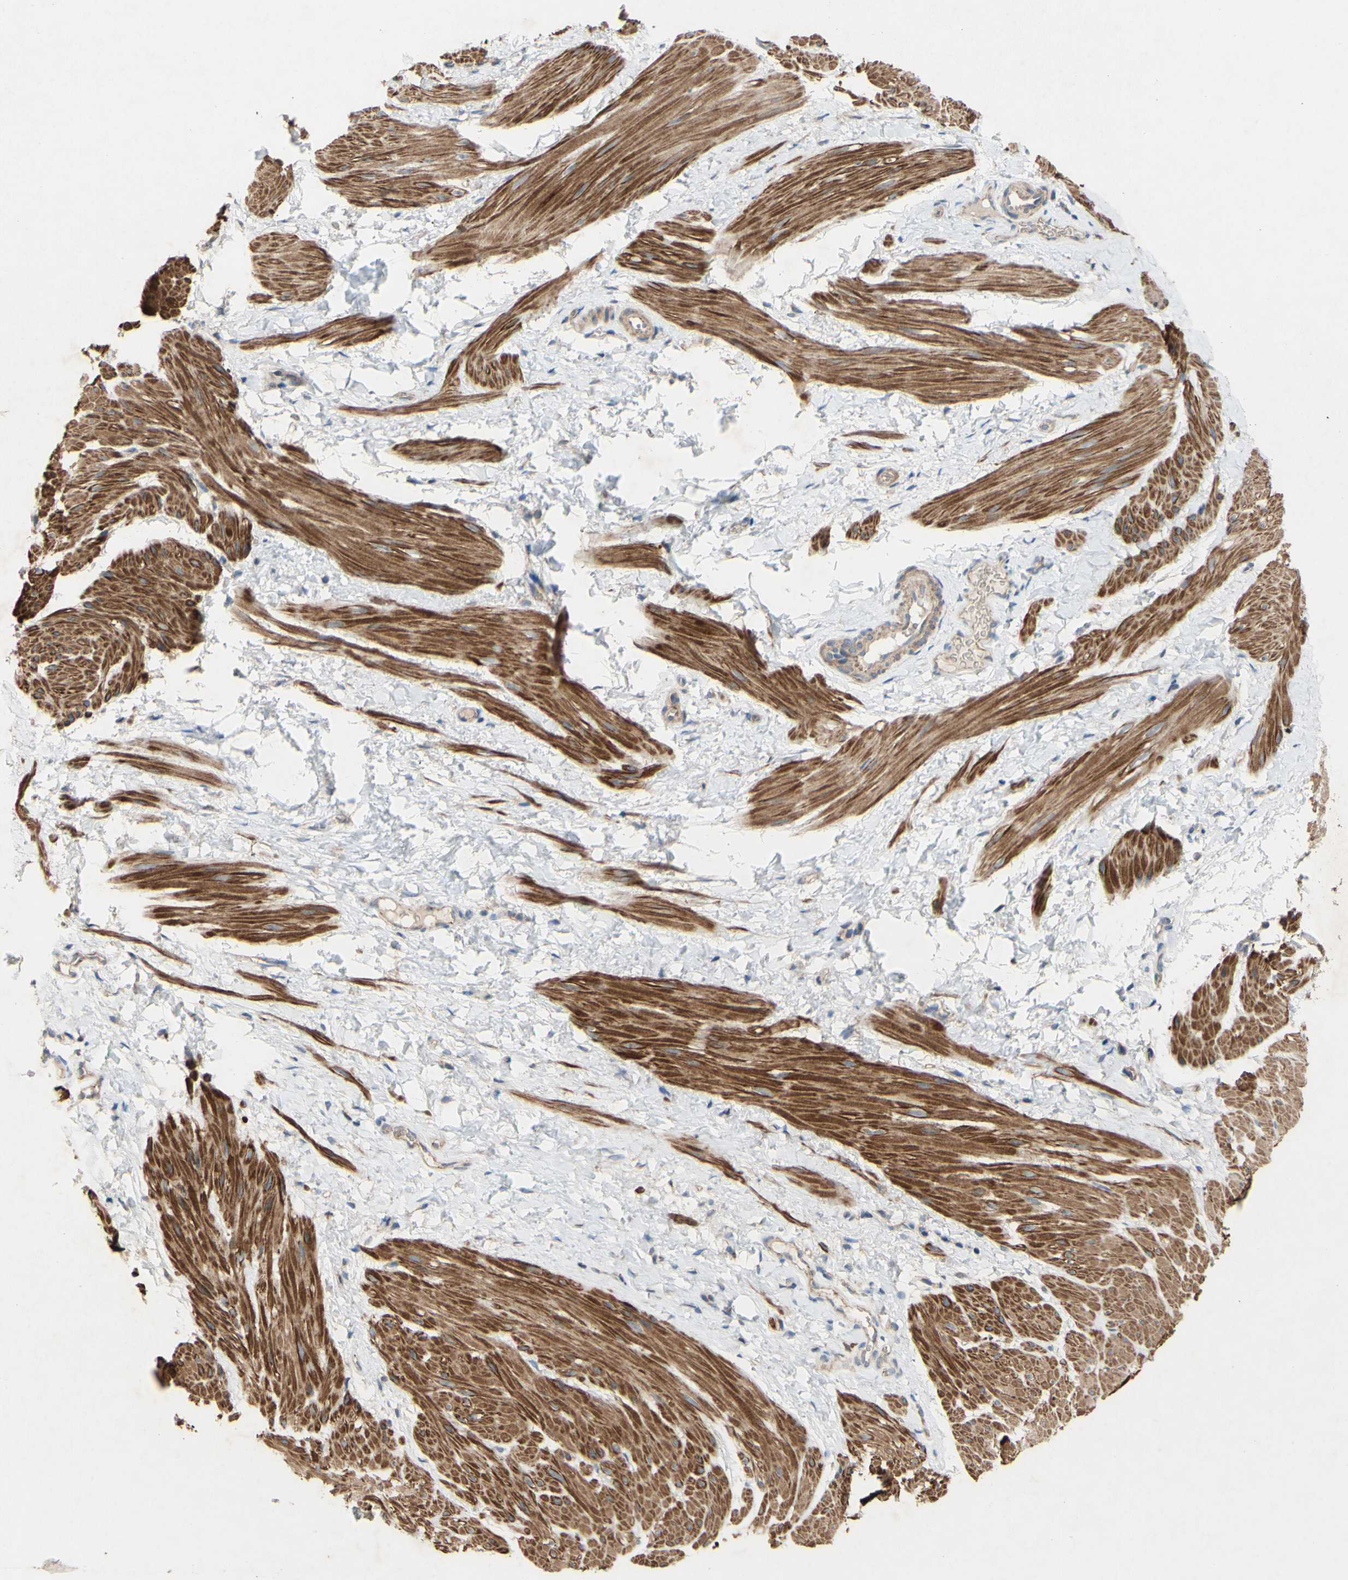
{"staining": {"intensity": "strong", "quantity": ">75%", "location": "cytoplasmic/membranous"}, "tissue": "smooth muscle", "cell_type": "Smooth muscle cells", "image_type": "normal", "snomed": [{"axis": "morphology", "description": "Normal tissue, NOS"}, {"axis": "topography", "description": "Smooth muscle"}], "caption": "DAB (3,3'-diaminobenzidine) immunohistochemical staining of benign human smooth muscle shows strong cytoplasmic/membranous protein positivity in approximately >75% of smooth muscle cells.", "gene": "PDGFB", "patient": {"sex": "male", "age": 16}}